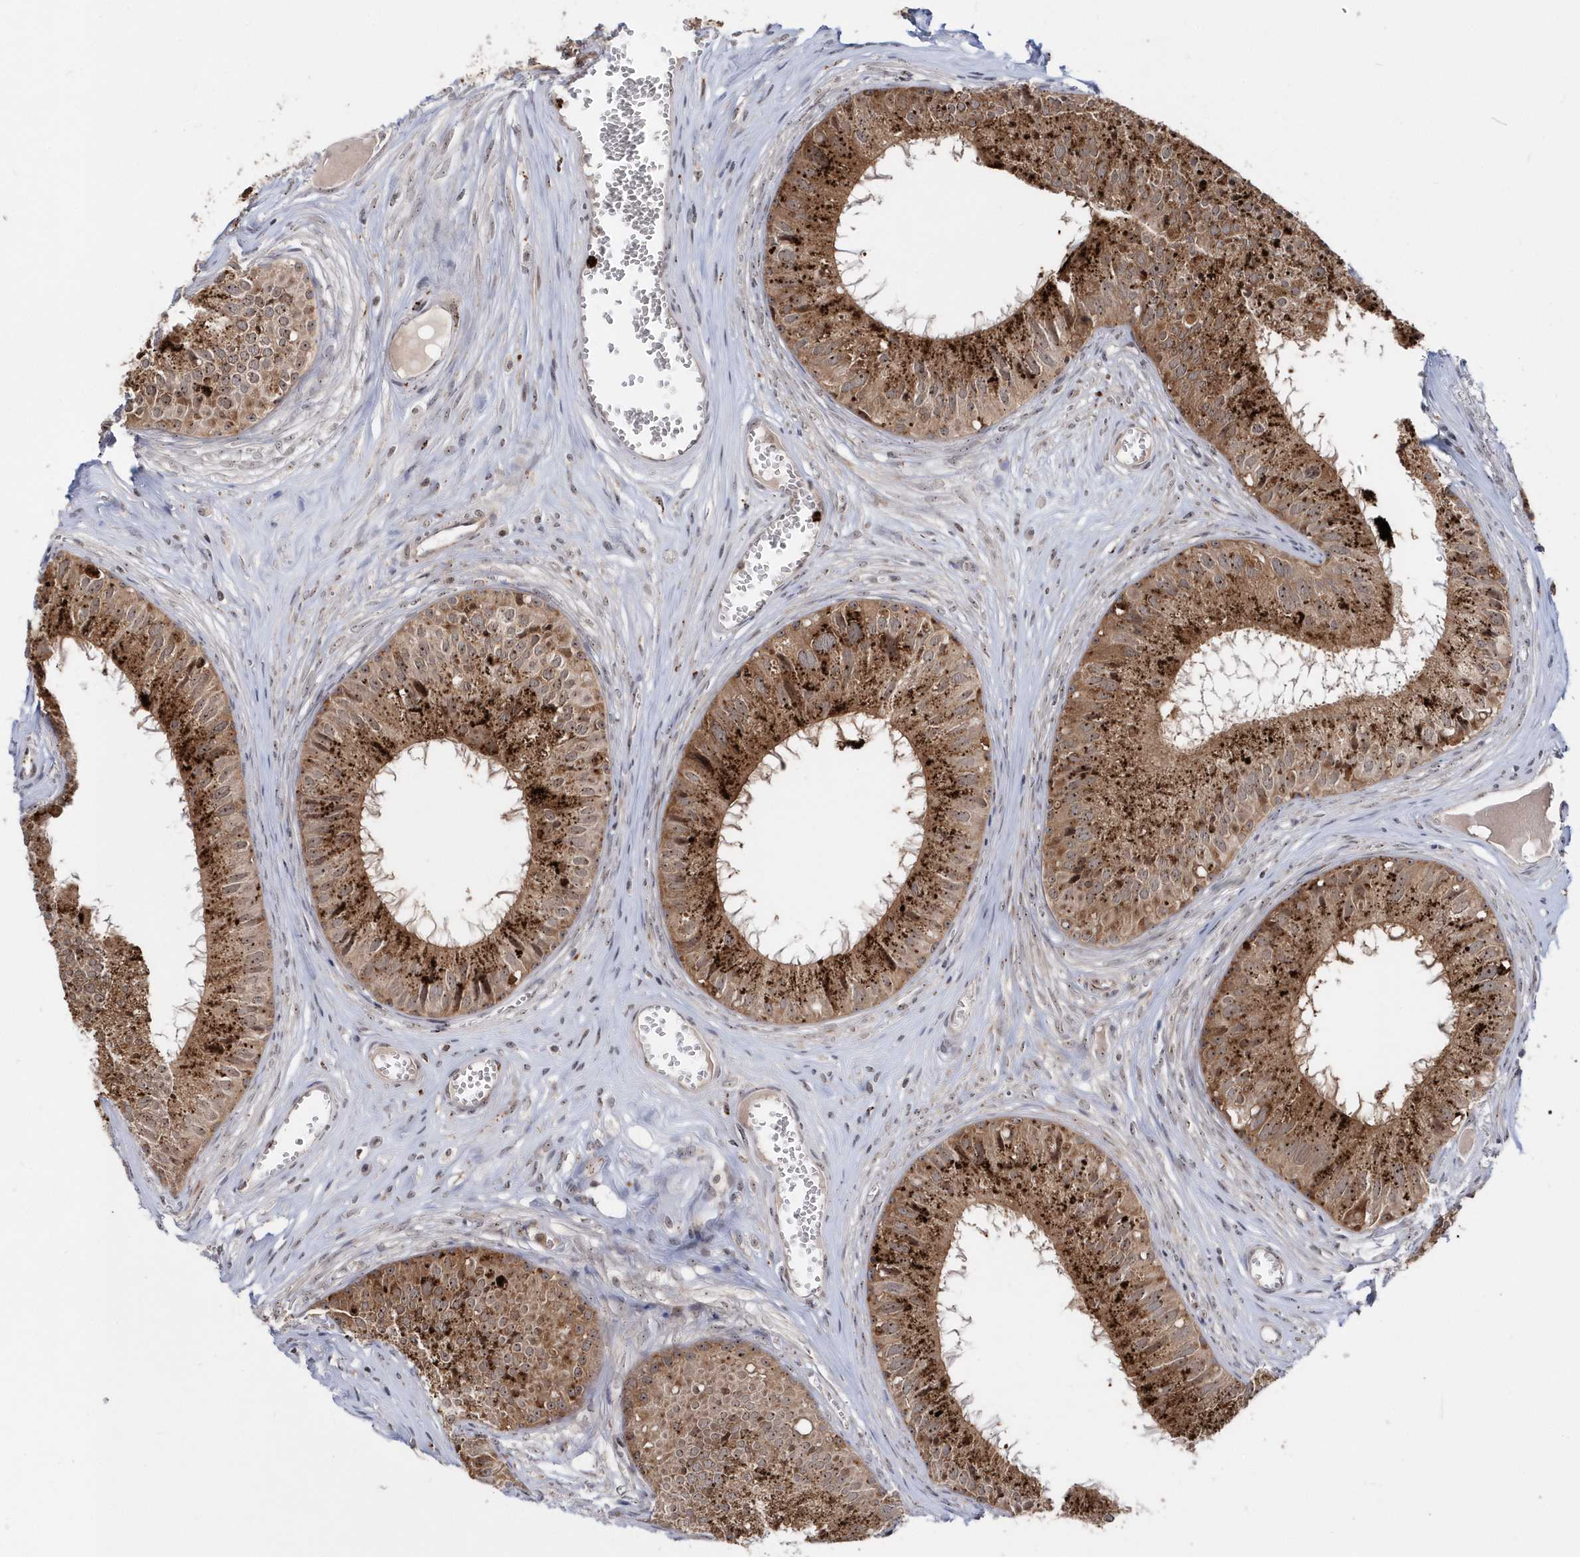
{"staining": {"intensity": "strong", "quantity": ">75%", "location": "cytoplasmic/membranous,nuclear"}, "tissue": "epididymis", "cell_type": "Glandular cells", "image_type": "normal", "snomed": [{"axis": "morphology", "description": "Normal tissue, NOS"}, {"axis": "topography", "description": "Epididymis"}], "caption": "The image demonstrates a brown stain indicating the presence of a protein in the cytoplasmic/membranous,nuclear of glandular cells in epididymis. The protein of interest is stained brown, and the nuclei are stained in blue (DAB IHC with brightfield microscopy, high magnification).", "gene": "SOWAHB", "patient": {"sex": "male", "age": 36}}